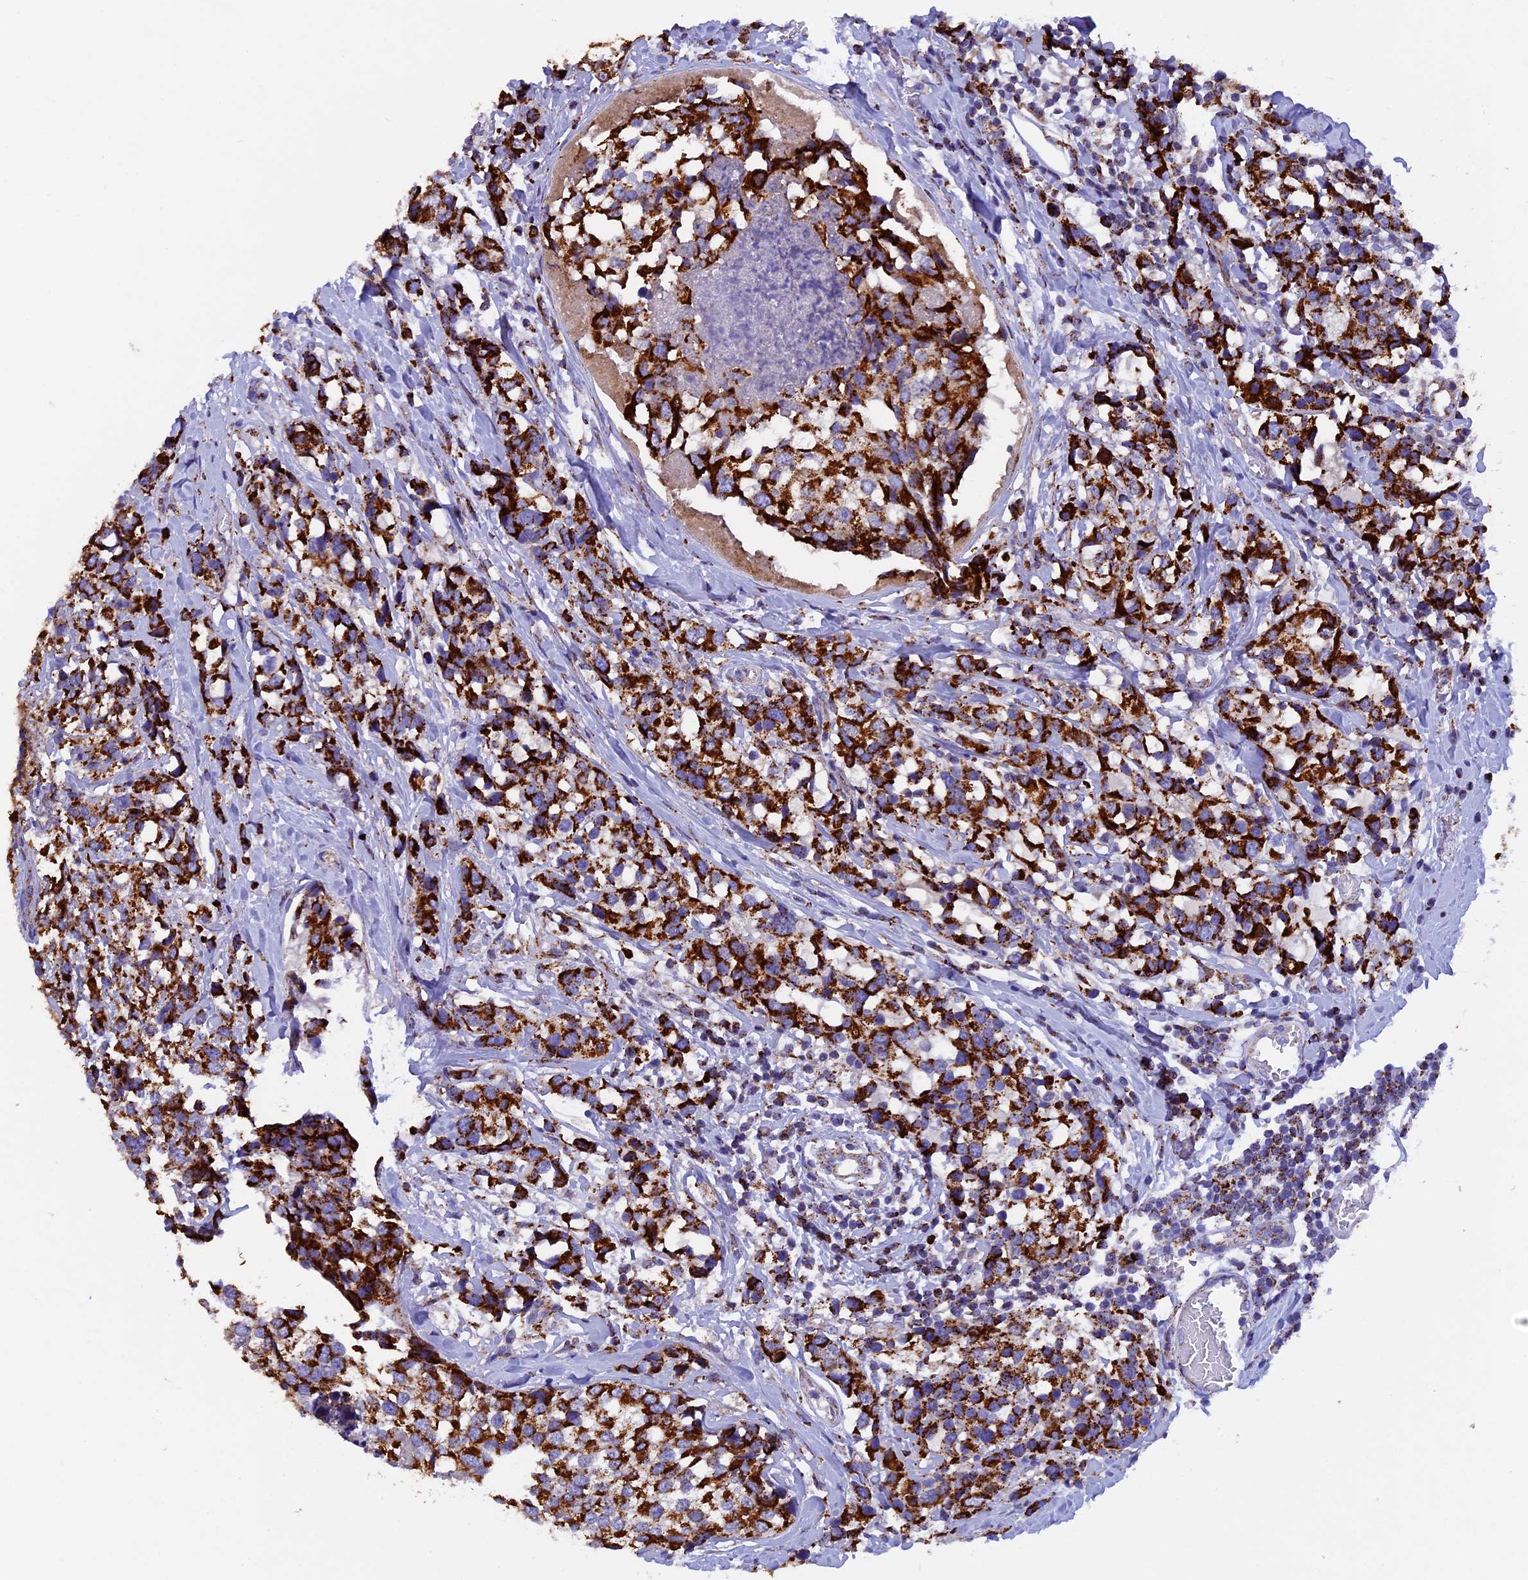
{"staining": {"intensity": "strong", "quantity": ">75%", "location": "cytoplasmic/membranous"}, "tissue": "breast cancer", "cell_type": "Tumor cells", "image_type": "cancer", "snomed": [{"axis": "morphology", "description": "Lobular carcinoma"}, {"axis": "topography", "description": "Breast"}], "caption": "Immunohistochemistry (IHC) photomicrograph of neoplastic tissue: human breast cancer stained using IHC reveals high levels of strong protein expression localized specifically in the cytoplasmic/membranous of tumor cells, appearing as a cytoplasmic/membranous brown color.", "gene": "SLC8B1", "patient": {"sex": "female", "age": 59}}